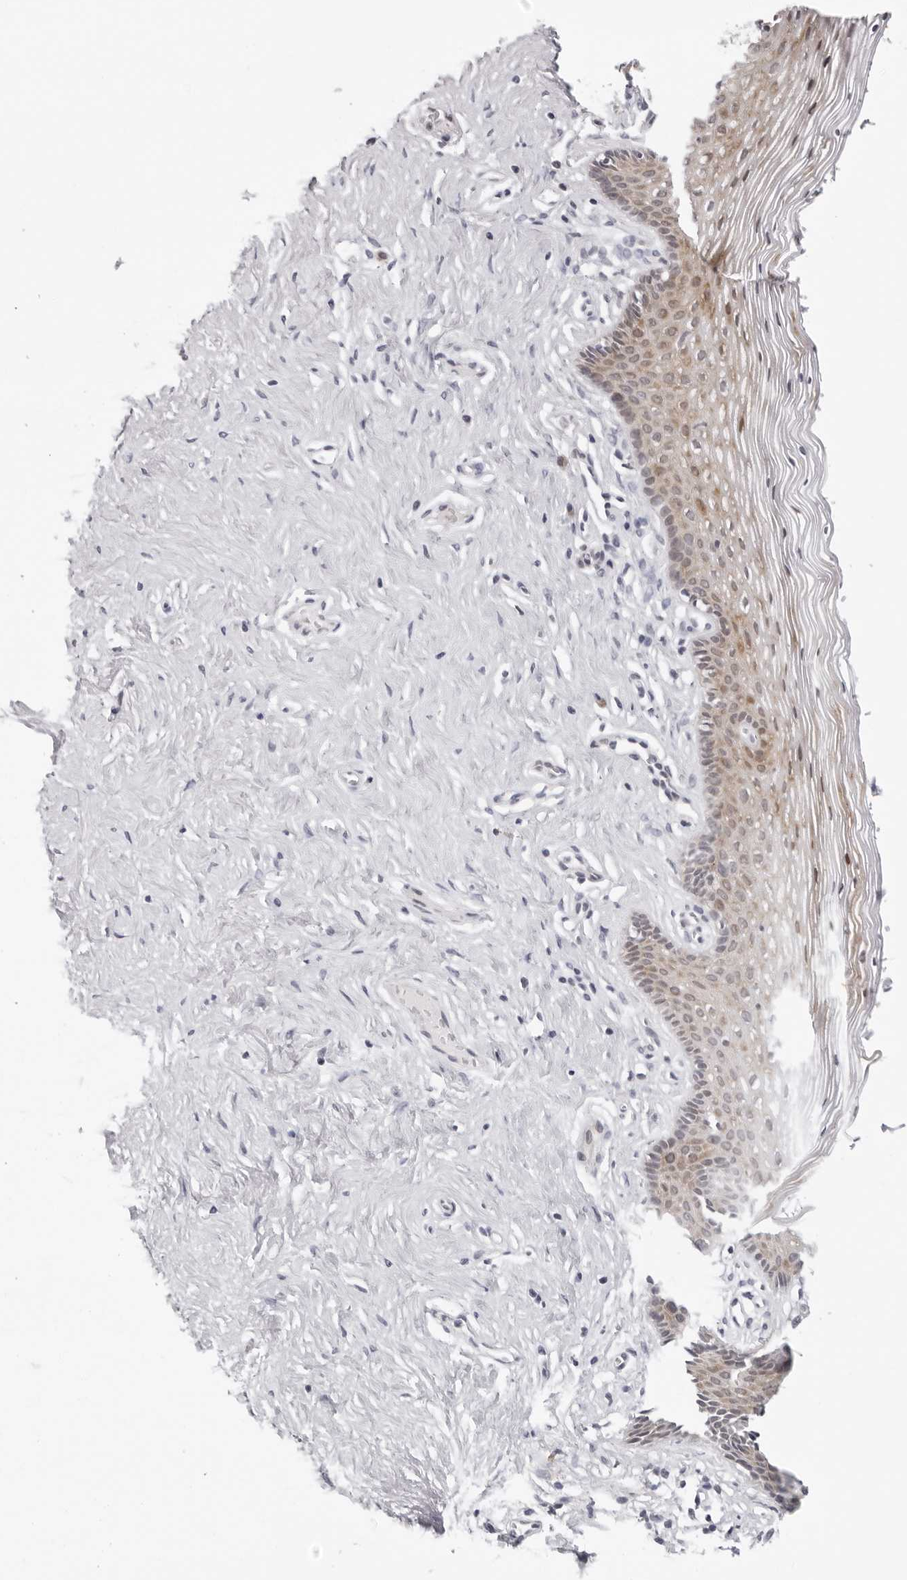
{"staining": {"intensity": "moderate", "quantity": "<25%", "location": "cytoplasmic/membranous"}, "tissue": "vagina", "cell_type": "Squamous epithelial cells", "image_type": "normal", "snomed": [{"axis": "morphology", "description": "Normal tissue, NOS"}, {"axis": "topography", "description": "Vagina"}], "caption": "Benign vagina was stained to show a protein in brown. There is low levels of moderate cytoplasmic/membranous staining in about <25% of squamous epithelial cells.", "gene": "PRUNE1", "patient": {"sex": "female", "age": 32}}